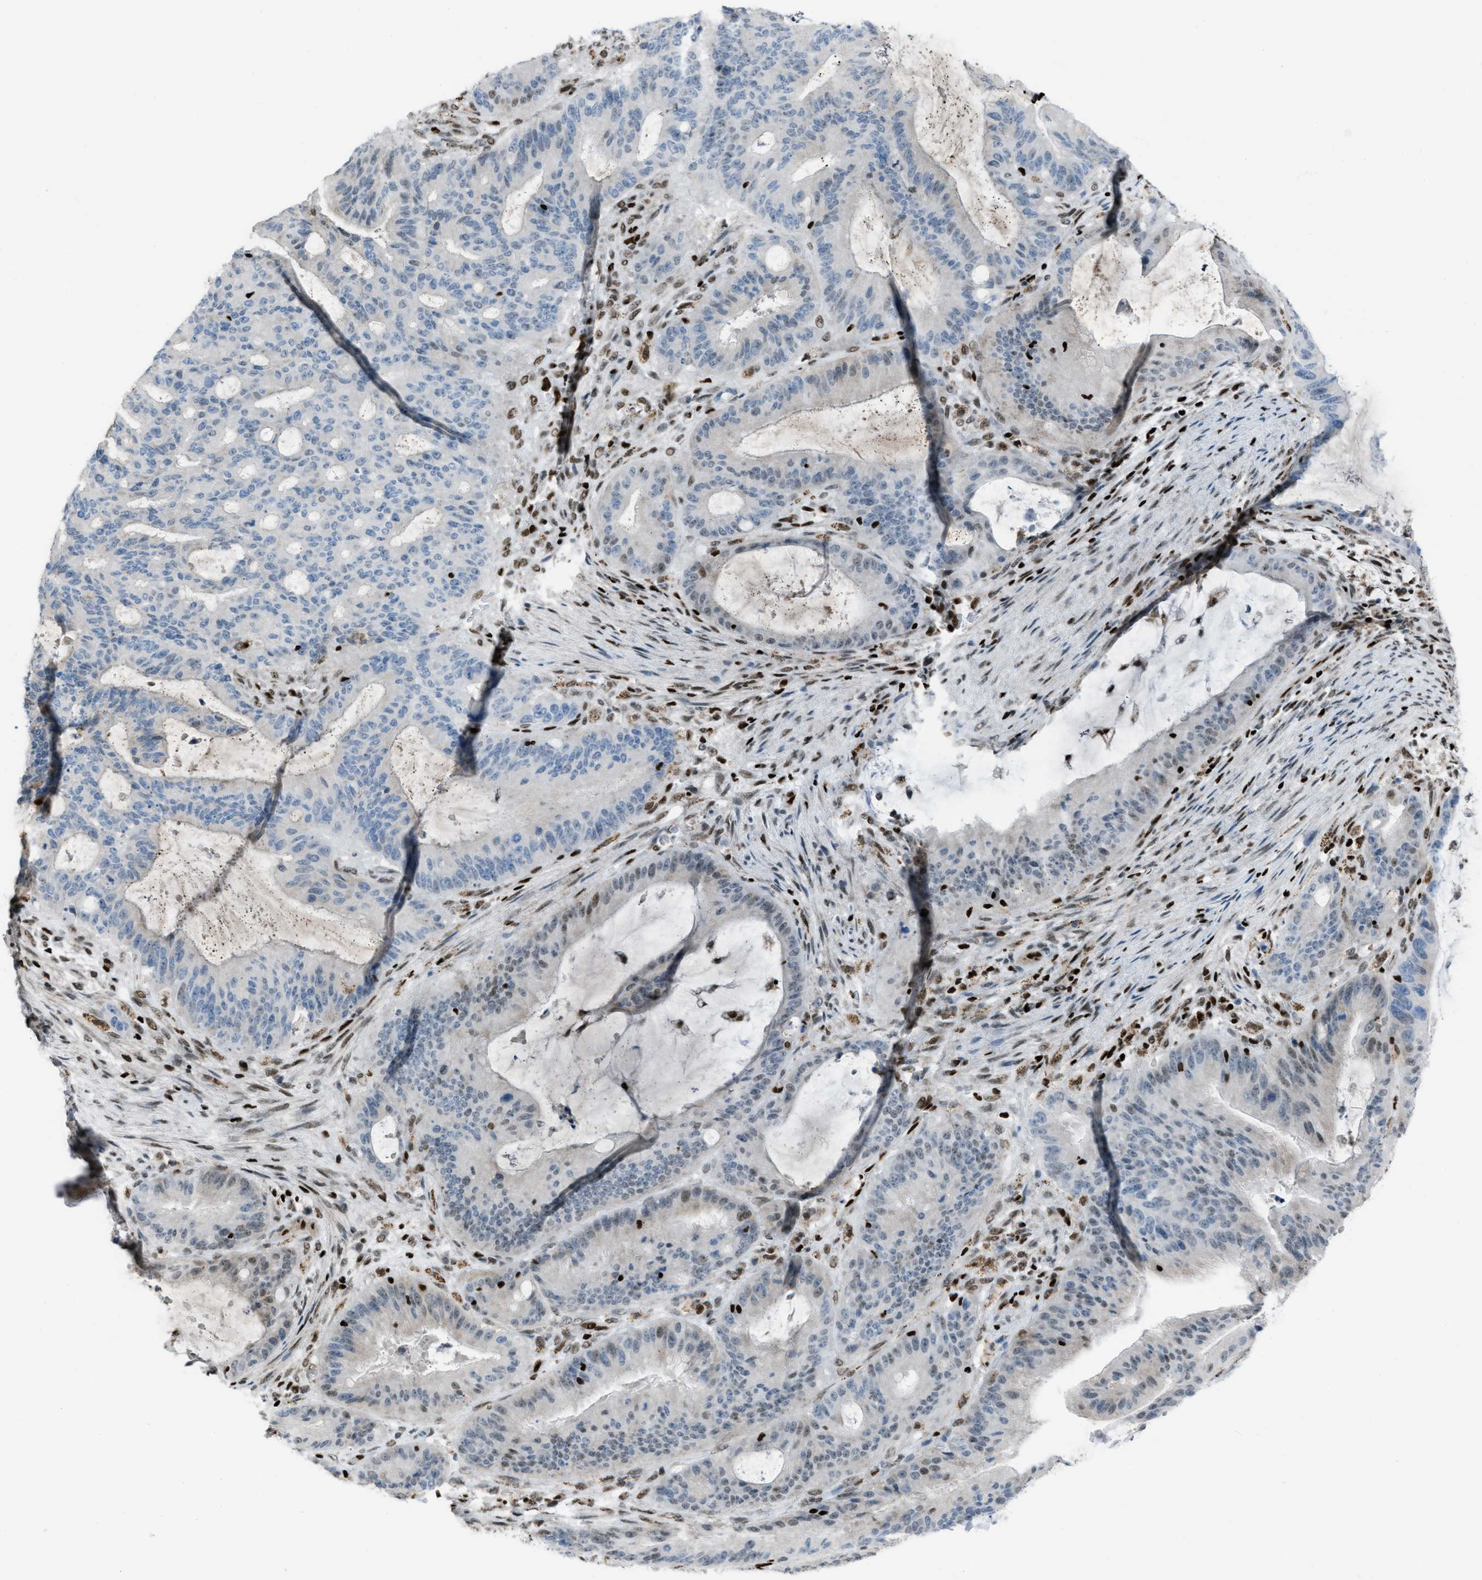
{"staining": {"intensity": "moderate", "quantity": "<25%", "location": "nuclear"}, "tissue": "liver cancer", "cell_type": "Tumor cells", "image_type": "cancer", "snomed": [{"axis": "morphology", "description": "Normal tissue, NOS"}, {"axis": "morphology", "description": "Cholangiocarcinoma"}, {"axis": "topography", "description": "Liver"}, {"axis": "topography", "description": "Peripheral nerve tissue"}], "caption": "Liver cholangiocarcinoma tissue shows moderate nuclear expression in about <25% of tumor cells (DAB (3,3'-diaminobenzidine) IHC, brown staining for protein, blue staining for nuclei).", "gene": "SLFN5", "patient": {"sex": "female", "age": 73}}